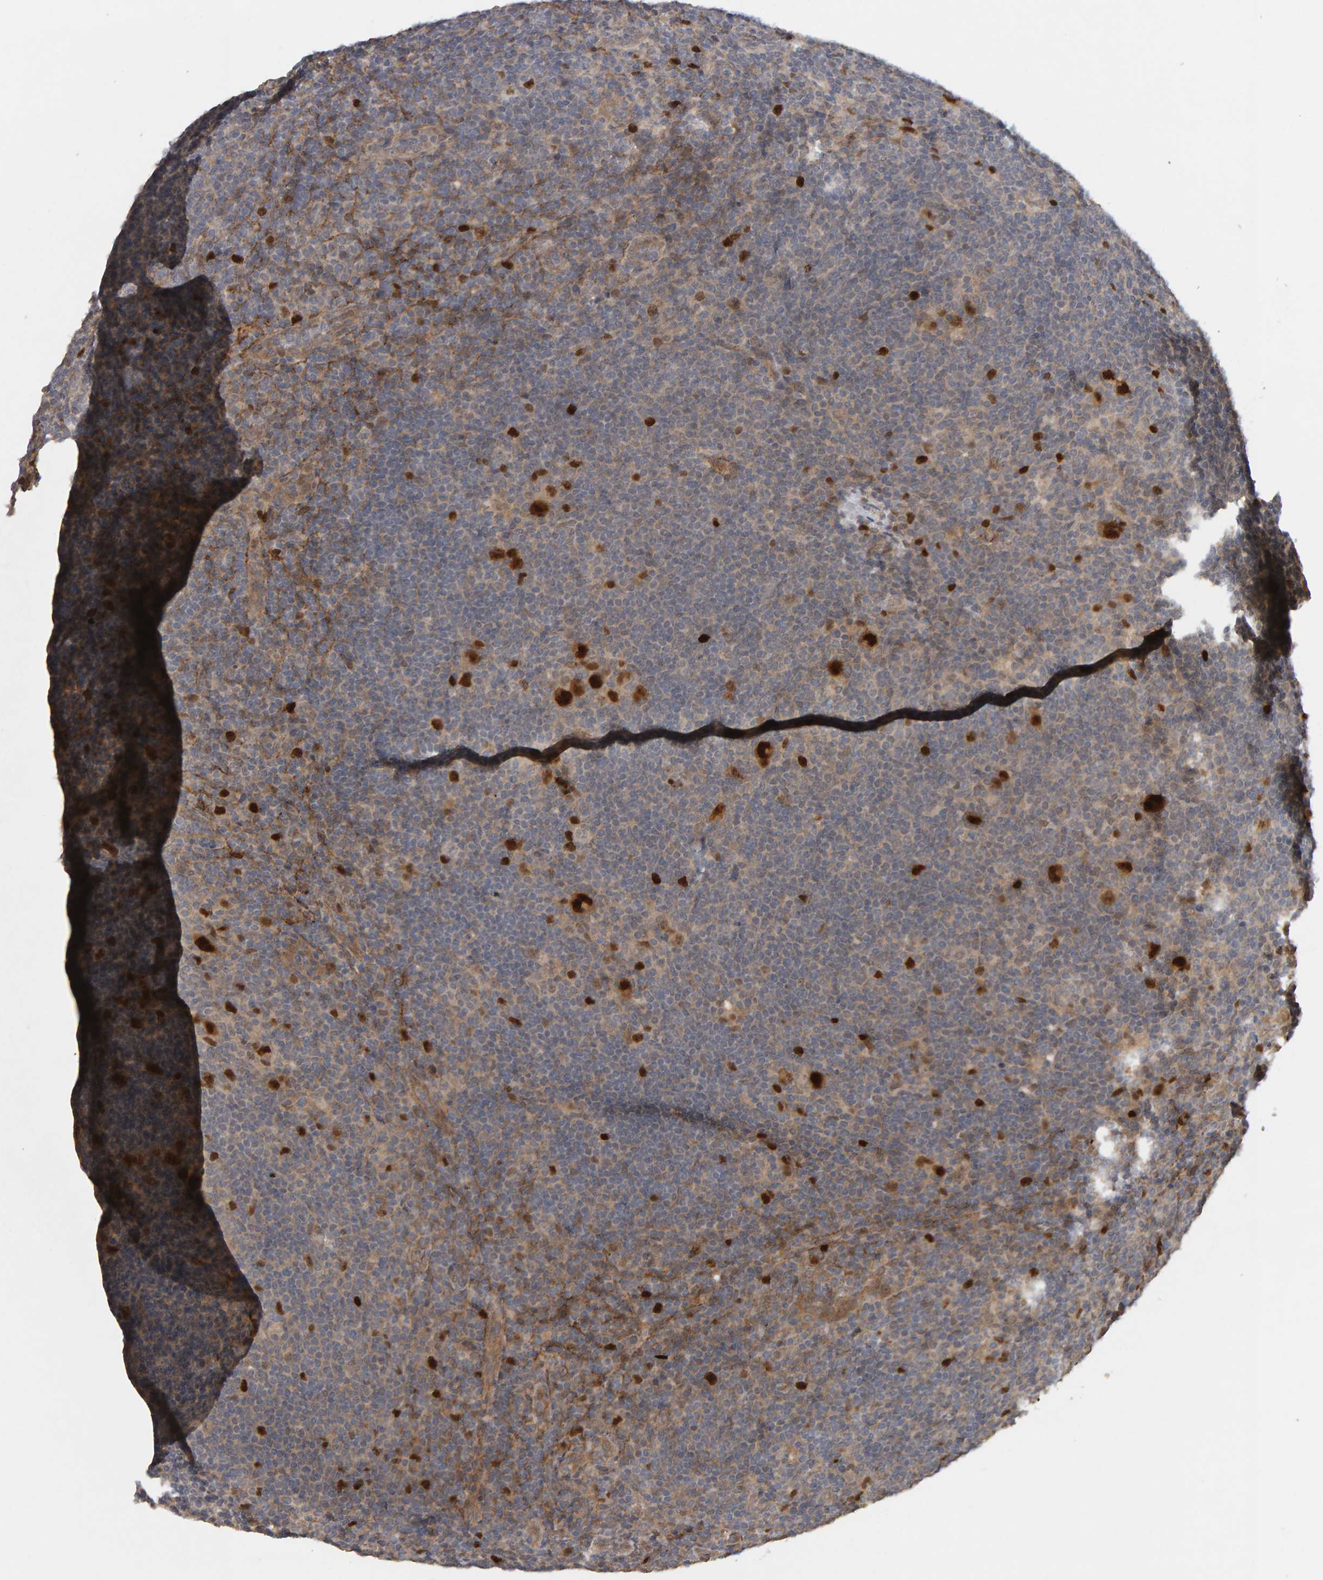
{"staining": {"intensity": "strong", "quantity": "25%-75%", "location": "cytoplasmic/membranous,nuclear"}, "tissue": "lymphoma", "cell_type": "Tumor cells", "image_type": "cancer", "snomed": [{"axis": "morphology", "description": "Hodgkin's disease, NOS"}, {"axis": "topography", "description": "Lymph node"}], "caption": "Lymphoma stained with a brown dye displays strong cytoplasmic/membranous and nuclear positive positivity in approximately 25%-75% of tumor cells.", "gene": "CDCA5", "patient": {"sex": "female", "age": 57}}